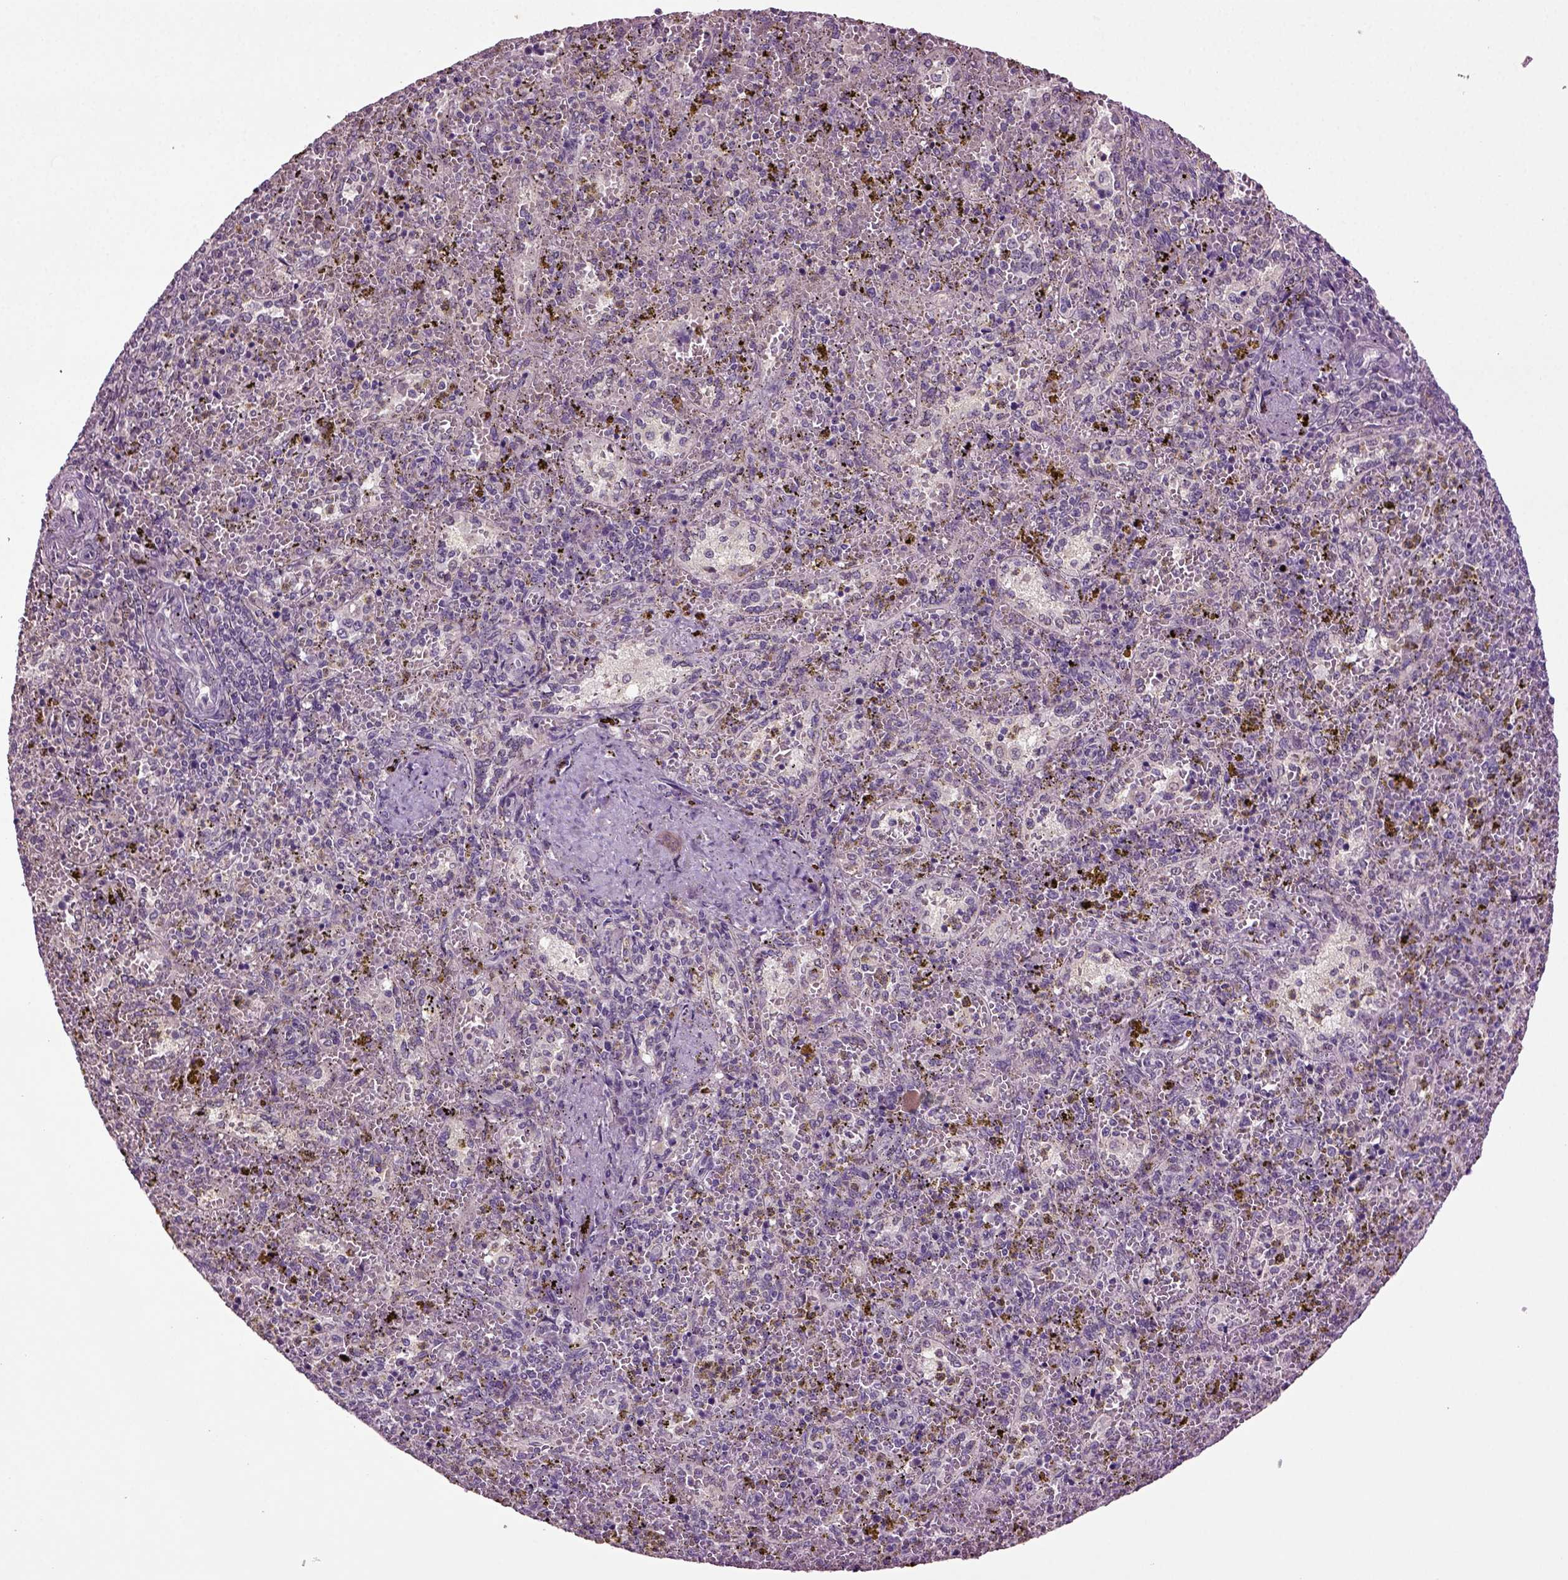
{"staining": {"intensity": "negative", "quantity": "none", "location": "none"}, "tissue": "spleen", "cell_type": "Cells in red pulp", "image_type": "normal", "snomed": [{"axis": "morphology", "description": "Normal tissue, NOS"}, {"axis": "topography", "description": "Spleen"}], "caption": "An IHC photomicrograph of normal spleen is shown. There is no staining in cells in red pulp of spleen.", "gene": "SLC17A6", "patient": {"sex": "female", "age": 50}}